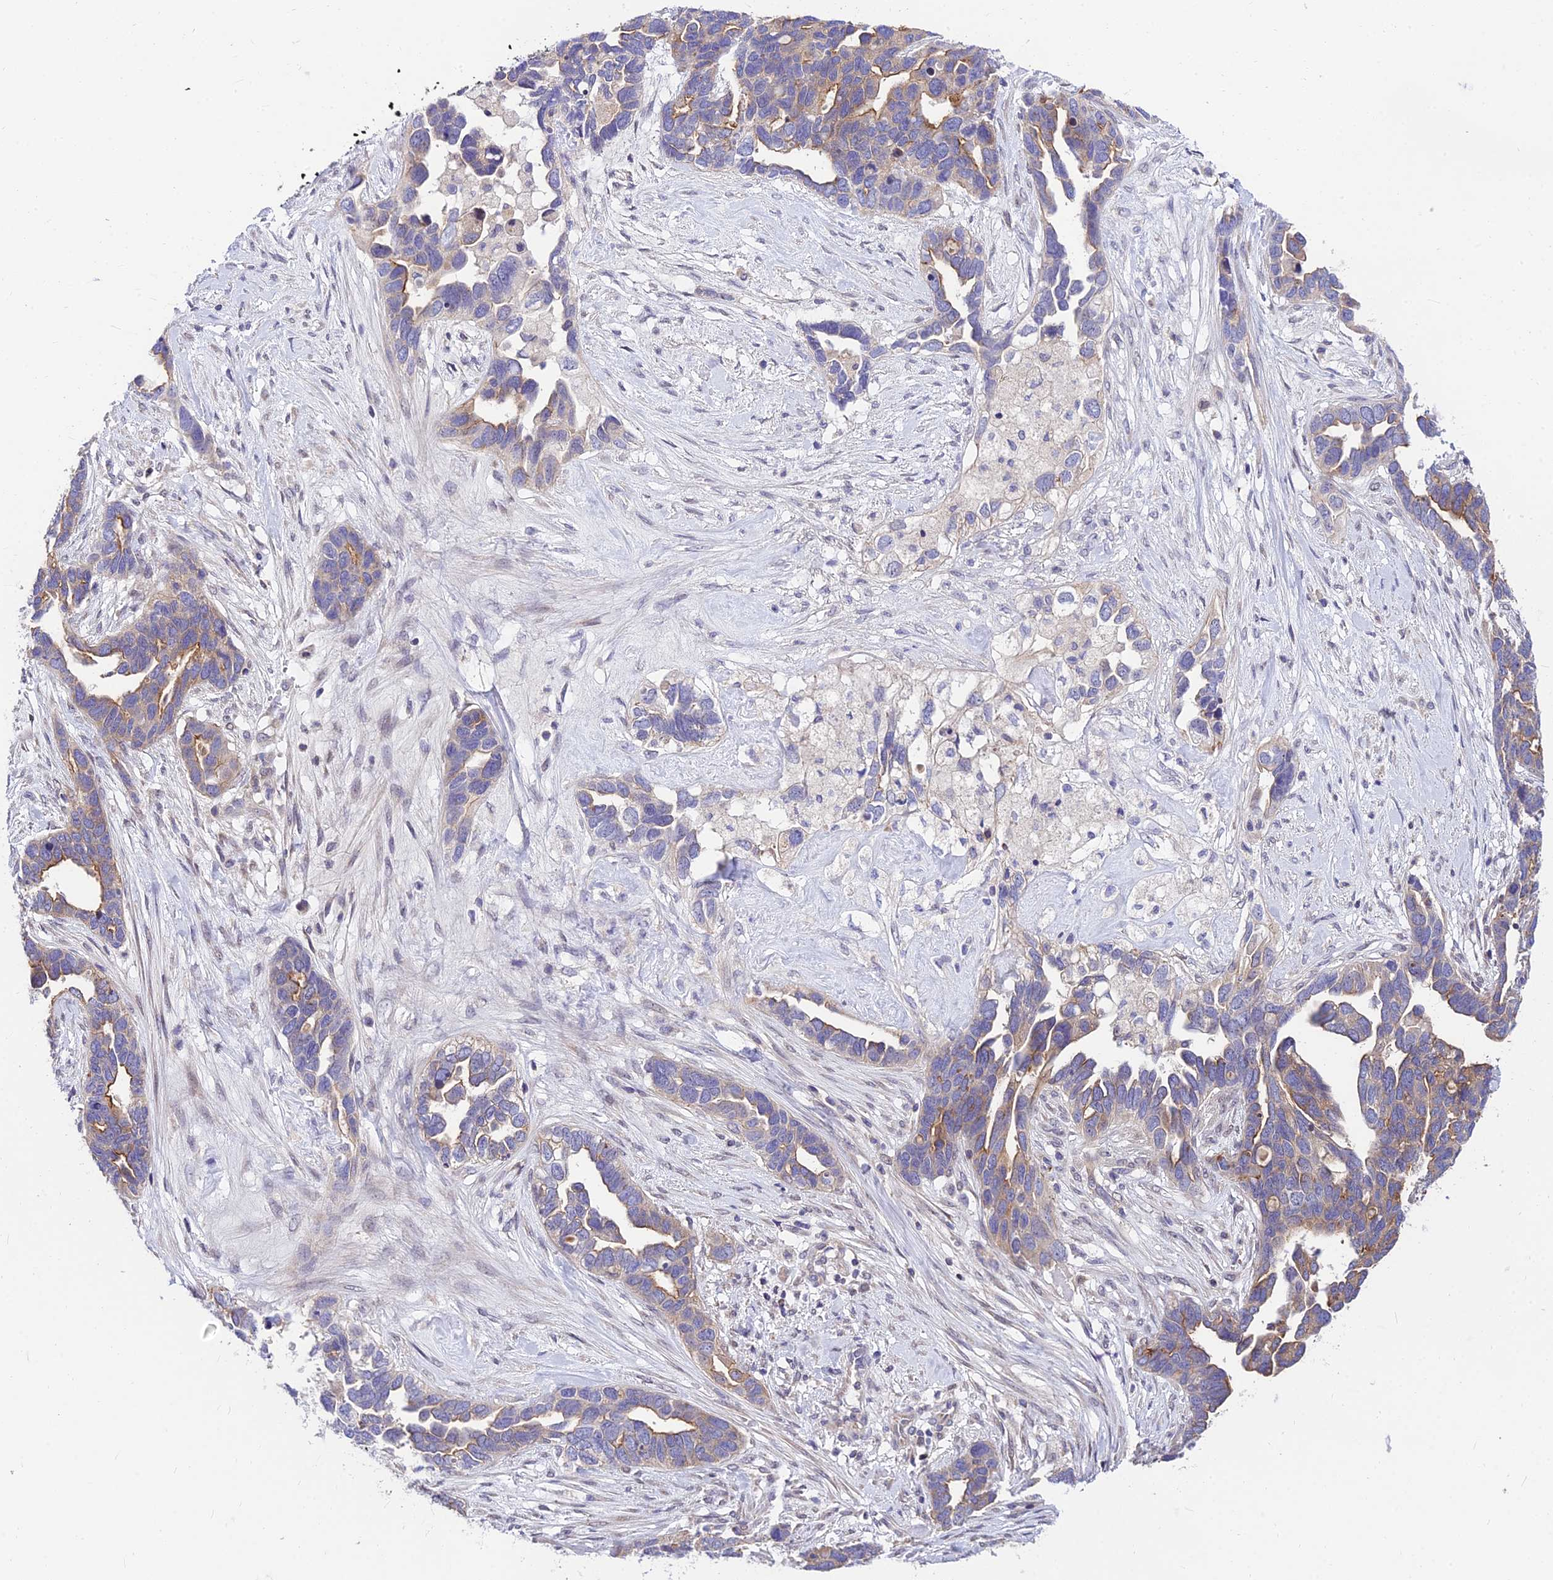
{"staining": {"intensity": "moderate", "quantity": "25%-75%", "location": "cytoplasmic/membranous"}, "tissue": "ovarian cancer", "cell_type": "Tumor cells", "image_type": "cancer", "snomed": [{"axis": "morphology", "description": "Cystadenocarcinoma, serous, NOS"}, {"axis": "topography", "description": "Ovary"}], "caption": "Serous cystadenocarcinoma (ovarian) was stained to show a protein in brown. There is medium levels of moderate cytoplasmic/membranous staining in about 25%-75% of tumor cells. The staining was performed using DAB to visualize the protein expression in brown, while the nuclei were stained in blue with hematoxylin (Magnification: 20x).", "gene": "C6orf132", "patient": {"sex": "female", "age": 54}}